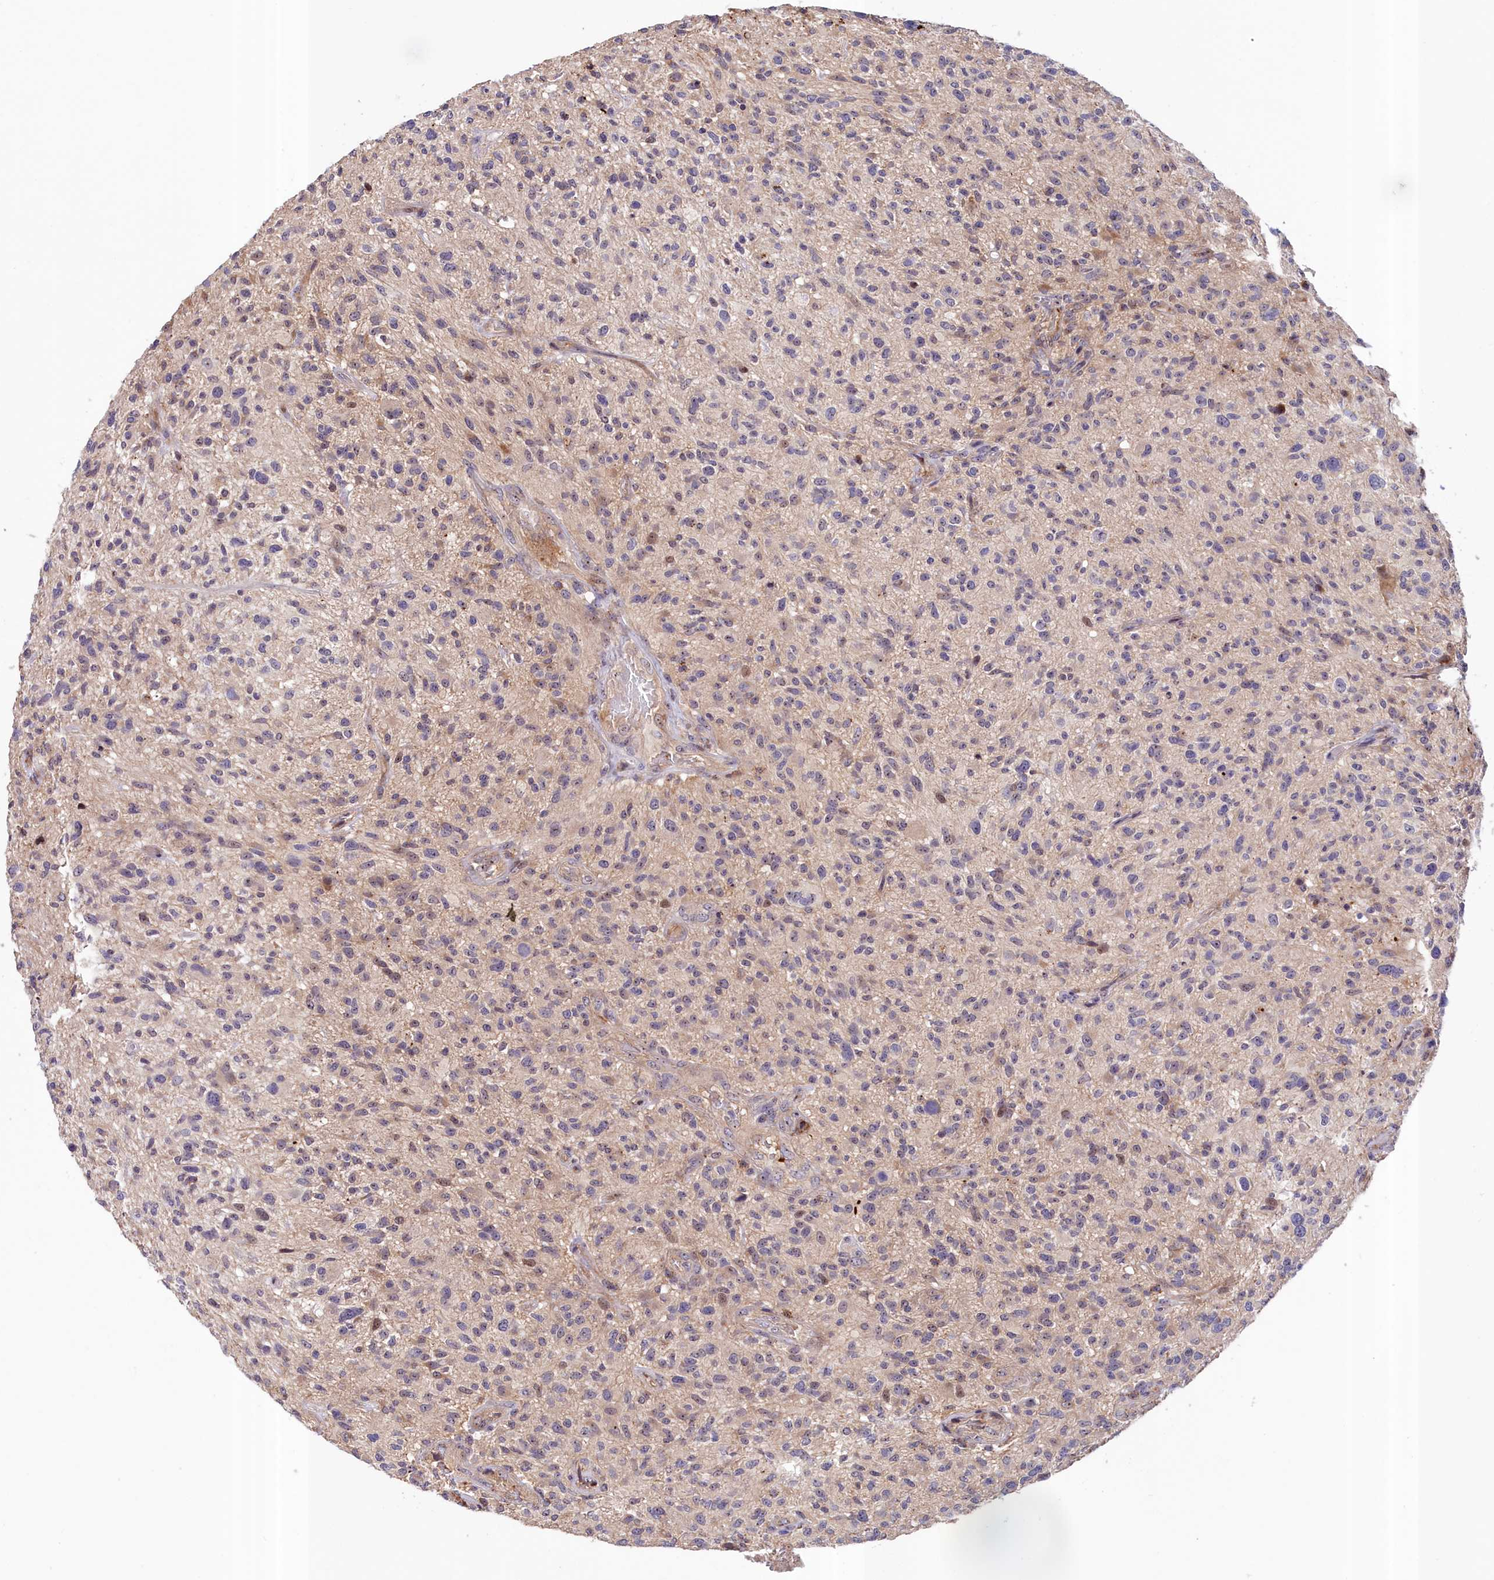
{"staining": {"intensity": "negative", "quantity": "none", "location": "none"}, "tissue": "glioma", "cell_type": "Tumor cells", "image_type": "cancer", "snomed": [{"axis": "morphology", "description": "Glioma, malignant, High grade"}, {"axis": "topography", "description": "Brain"}], "caption": "The image demonstrates no significant expression in tumor cells of malignant glioma (high-grade).", "gene": "NEURL4", "patient": {"sex": "male", "age": 47}}